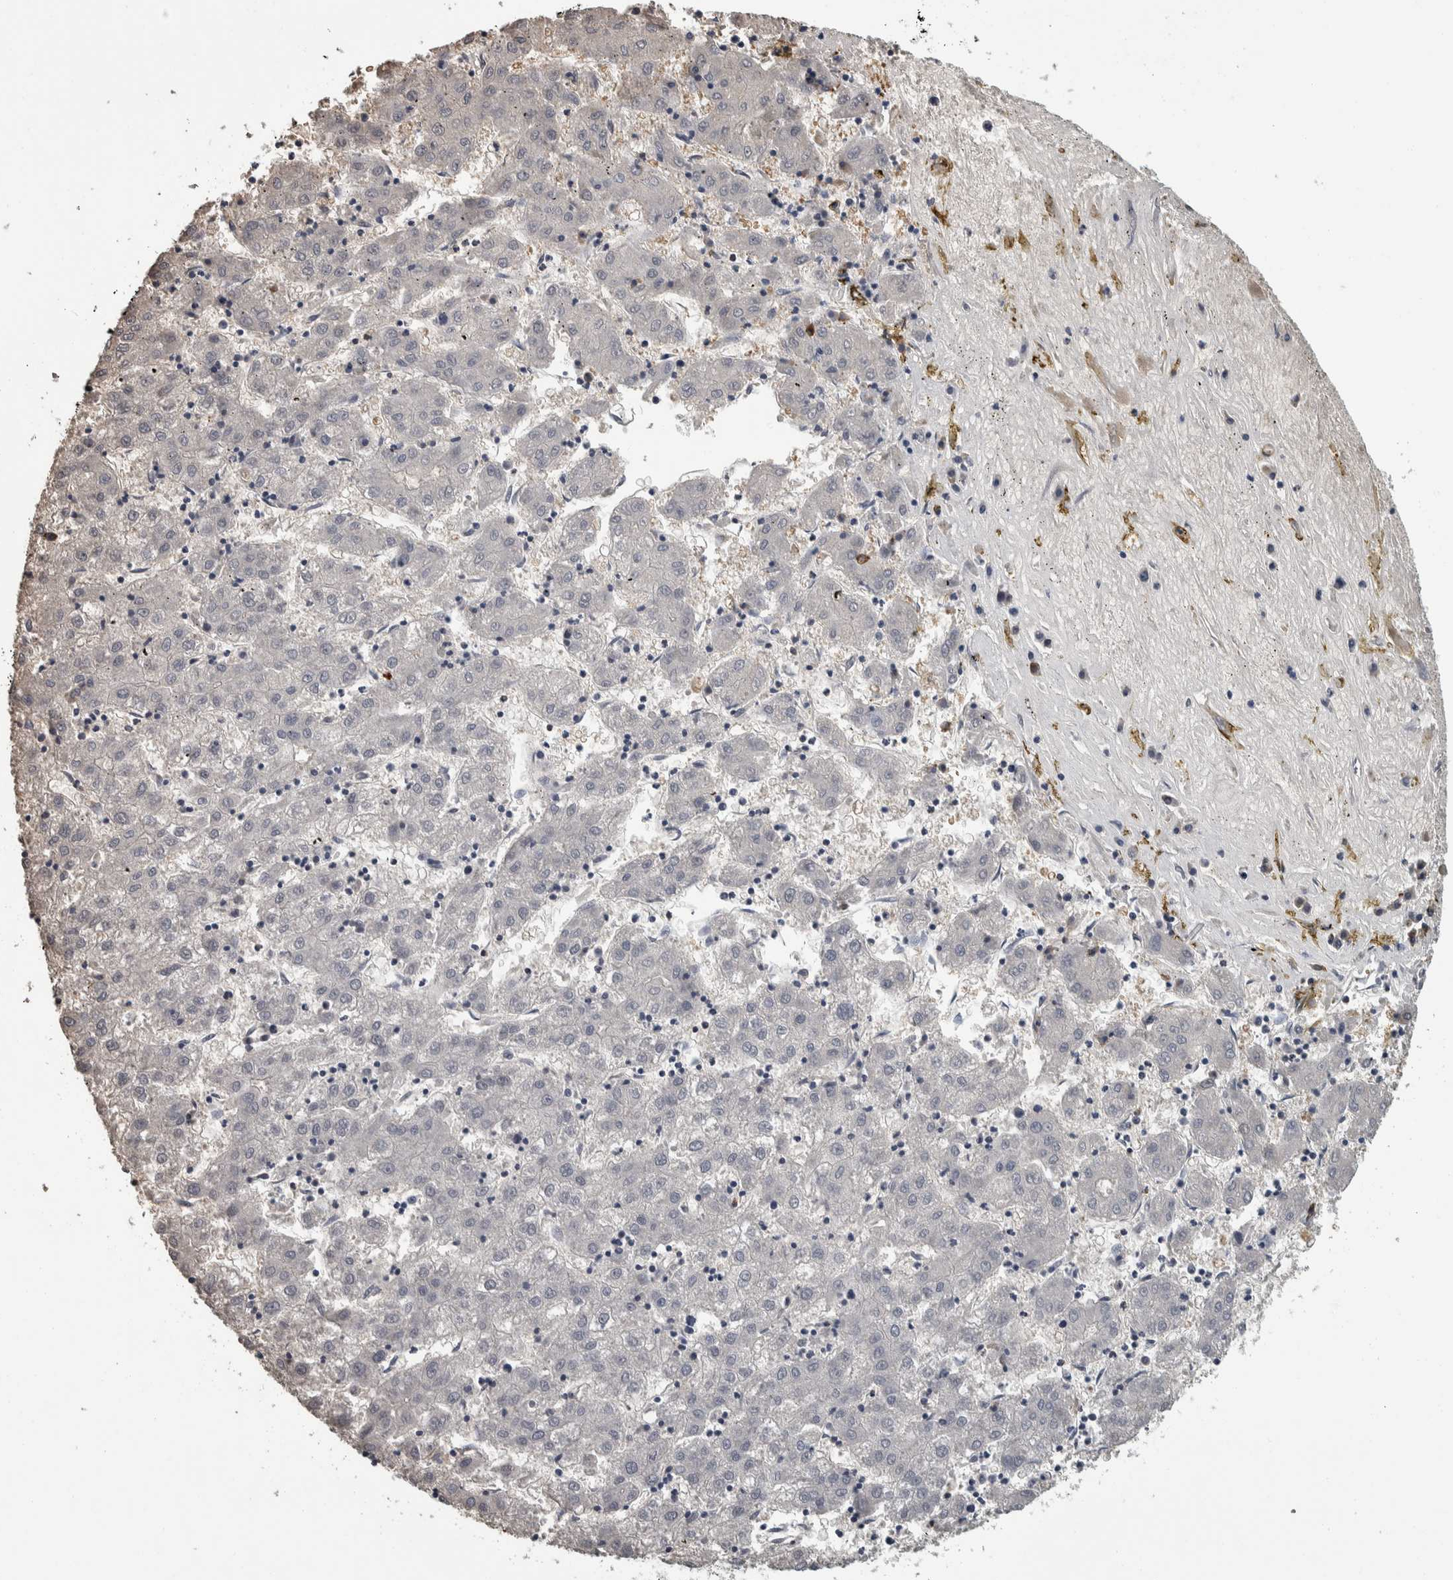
{"staining": {"intensity": "negative", "quantity": "none", "location": "none"}, "tissue": "liver cancer", "cell_type": "Tumor cells", "image_type": "cancer", "snomed": [{"axis": "morphology", "description": "Carcinoma, Hepatocellular, NOS"}, {"axis": "topography", "description": "Liver"}], "caption": "Protein analysis of liver cancer (hepatocellular carcinoma) exhibits no significant staining in tumor cells. The staining is performed using DAB (3,3'-diaminobenzidine) brown chromogen with nuclei counter-stained in using hematoxylin.", "gene": "CAVIN4", "patient": {"sex": "male", "age": 72}}